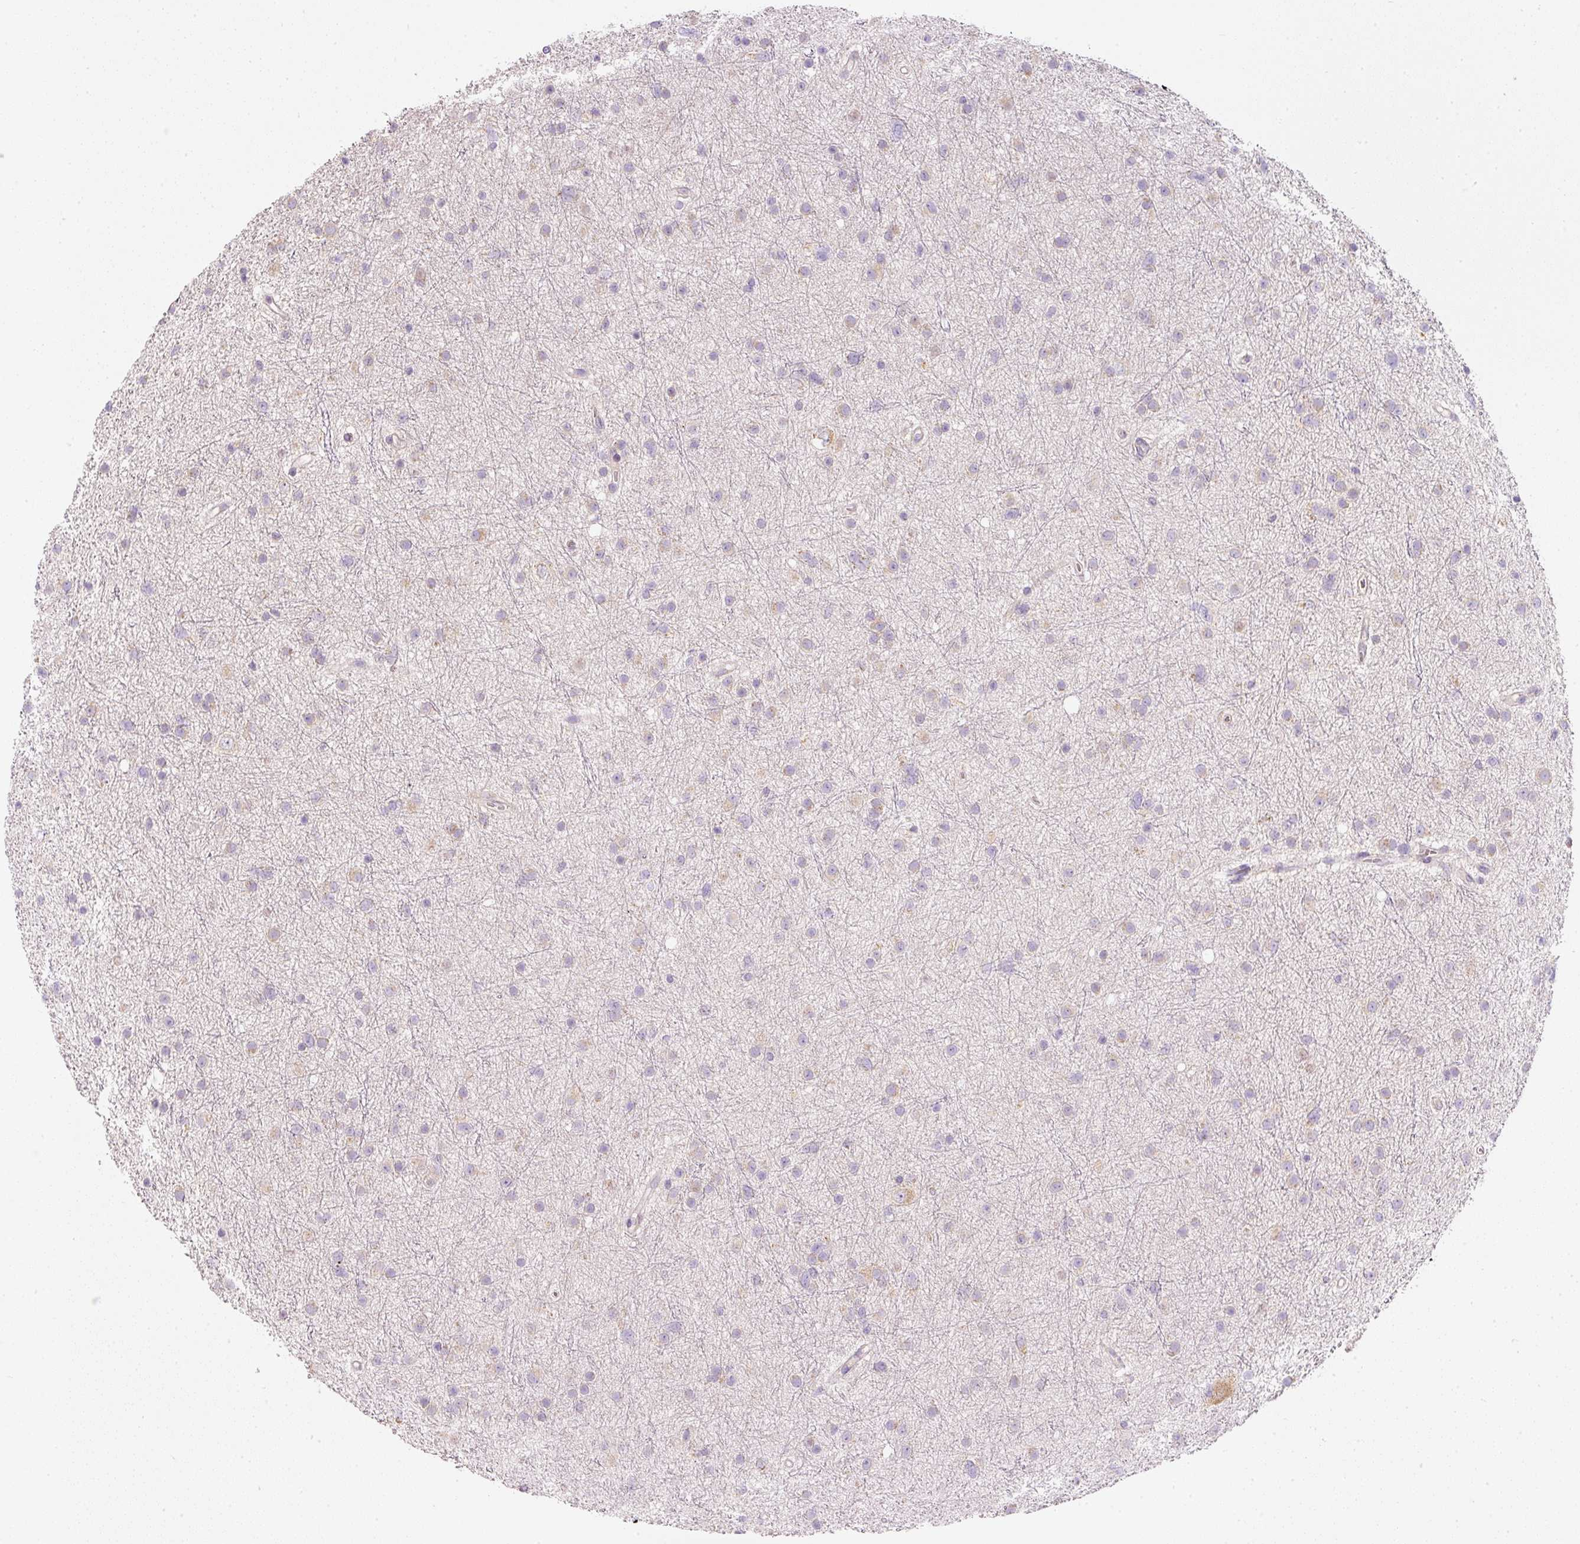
{"staining": {"intensity": "weak", "quantity": "<25%", "location": "cytoplasmic/membranous"}, "tissue": "glioma", "cell_type": "Tumor cells", "image_type": "cancer", "snomed": [{"axis": "morphology", "description": "Glioma, malignant, Low grade"}, {"axis": "topography", "description": "Cerebral cortex"}], "caption": "Immunohistochemical staining of malignant low-grade glioma shows no significant staining in tumor cells.", "gene": "MORN4", "patient": {"sex": "female", "age": 39}}